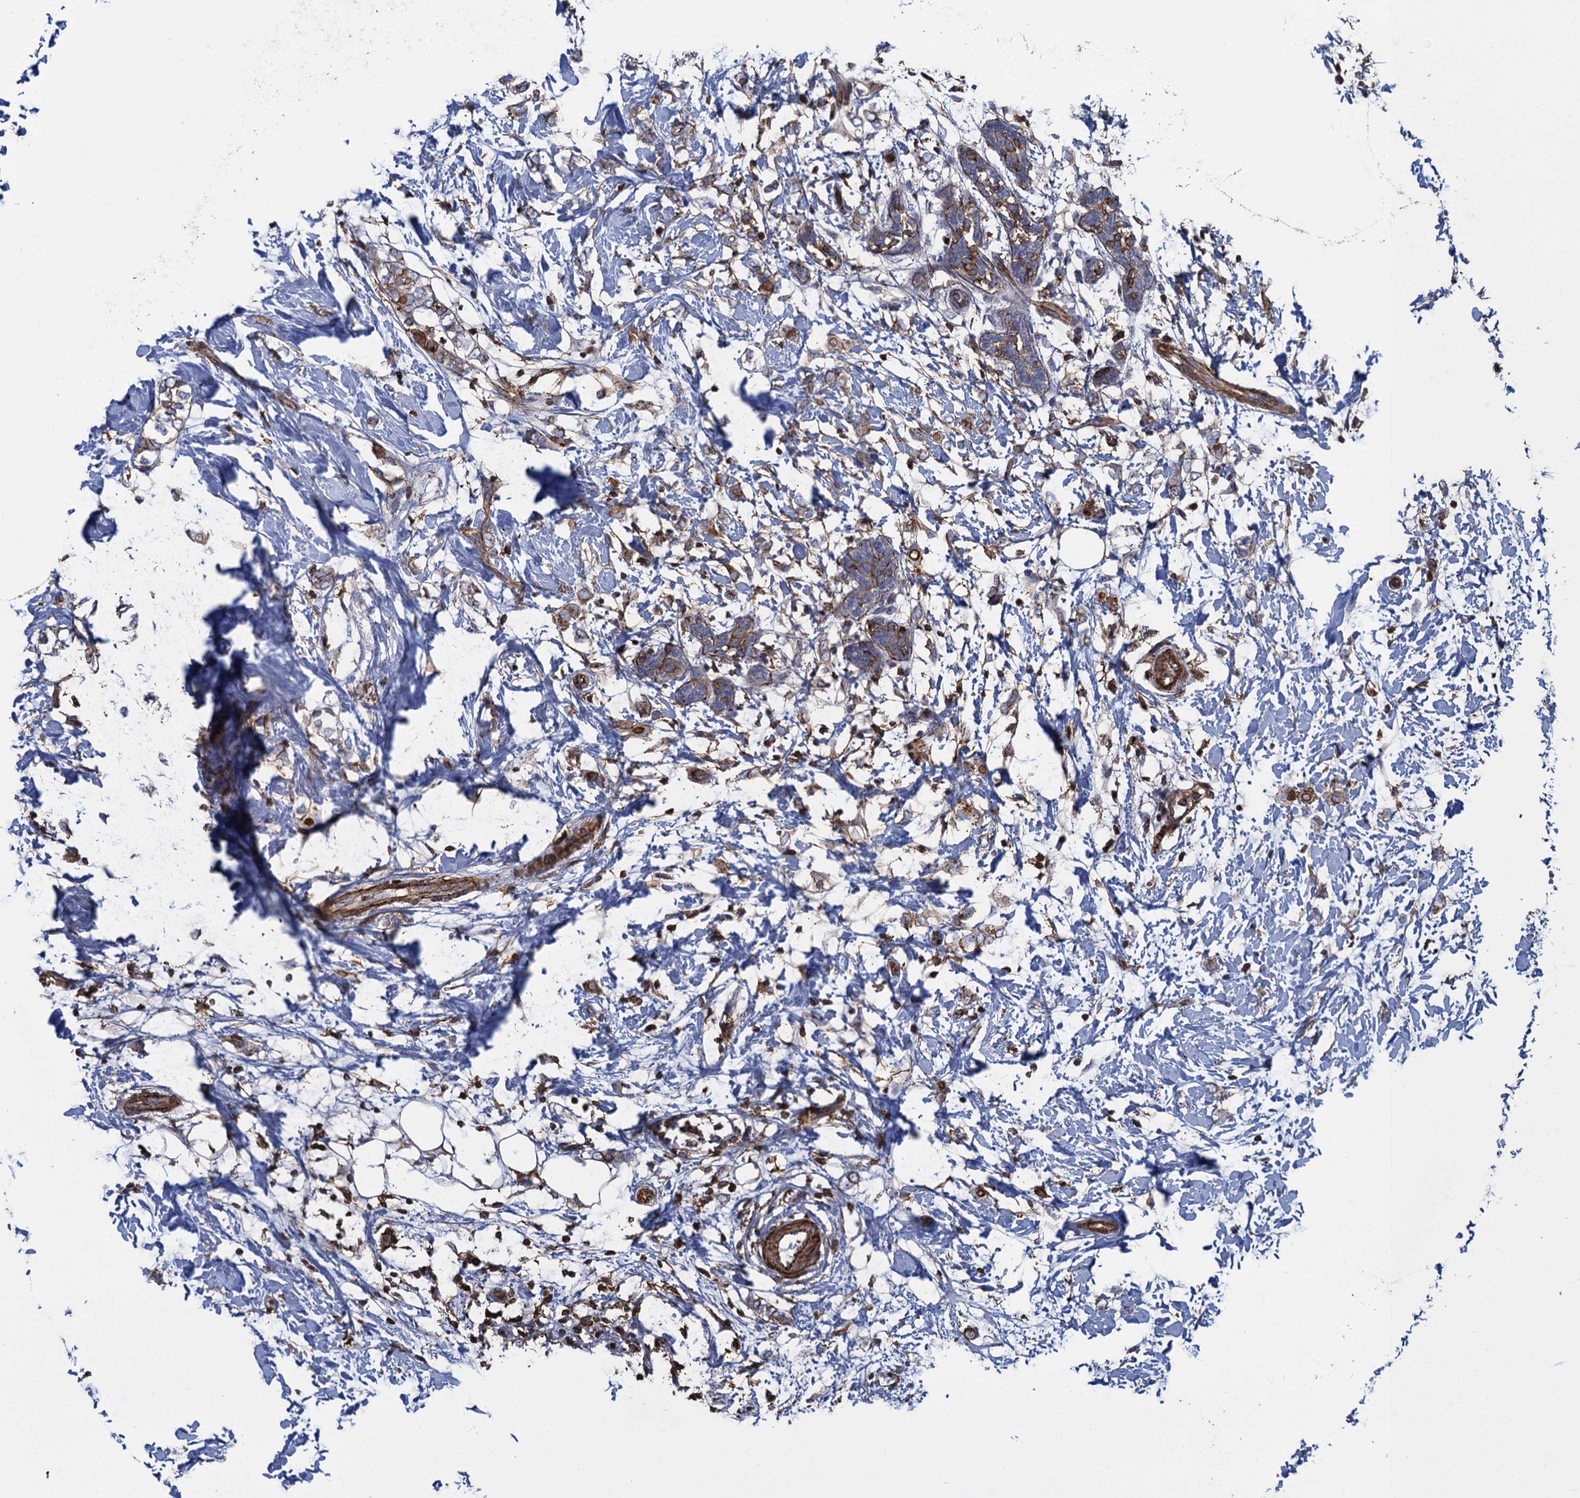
{"staining": {"intensity": "moderate", "quantity": ">75%", "location": "cytoplasmic/membranous"}, "tissue": "breast cancer", "cell_type": "Tumor cells", "image_type": "cancer", "snomed": [{"axis": "morphology", "description": "Normal tissue, NOS"}, {"axis": "morphology", "description": "Lobular carcinoma"}, {"axis": "topography", "description": "Breast"}], "caption": "Breast lobular carcinoma tissue exhibits moderate cytoplasmic/membranous staining in about >75% of tumor cells", "gene": "PROSER2", "patient": {"sex": "female", "age": 47}}